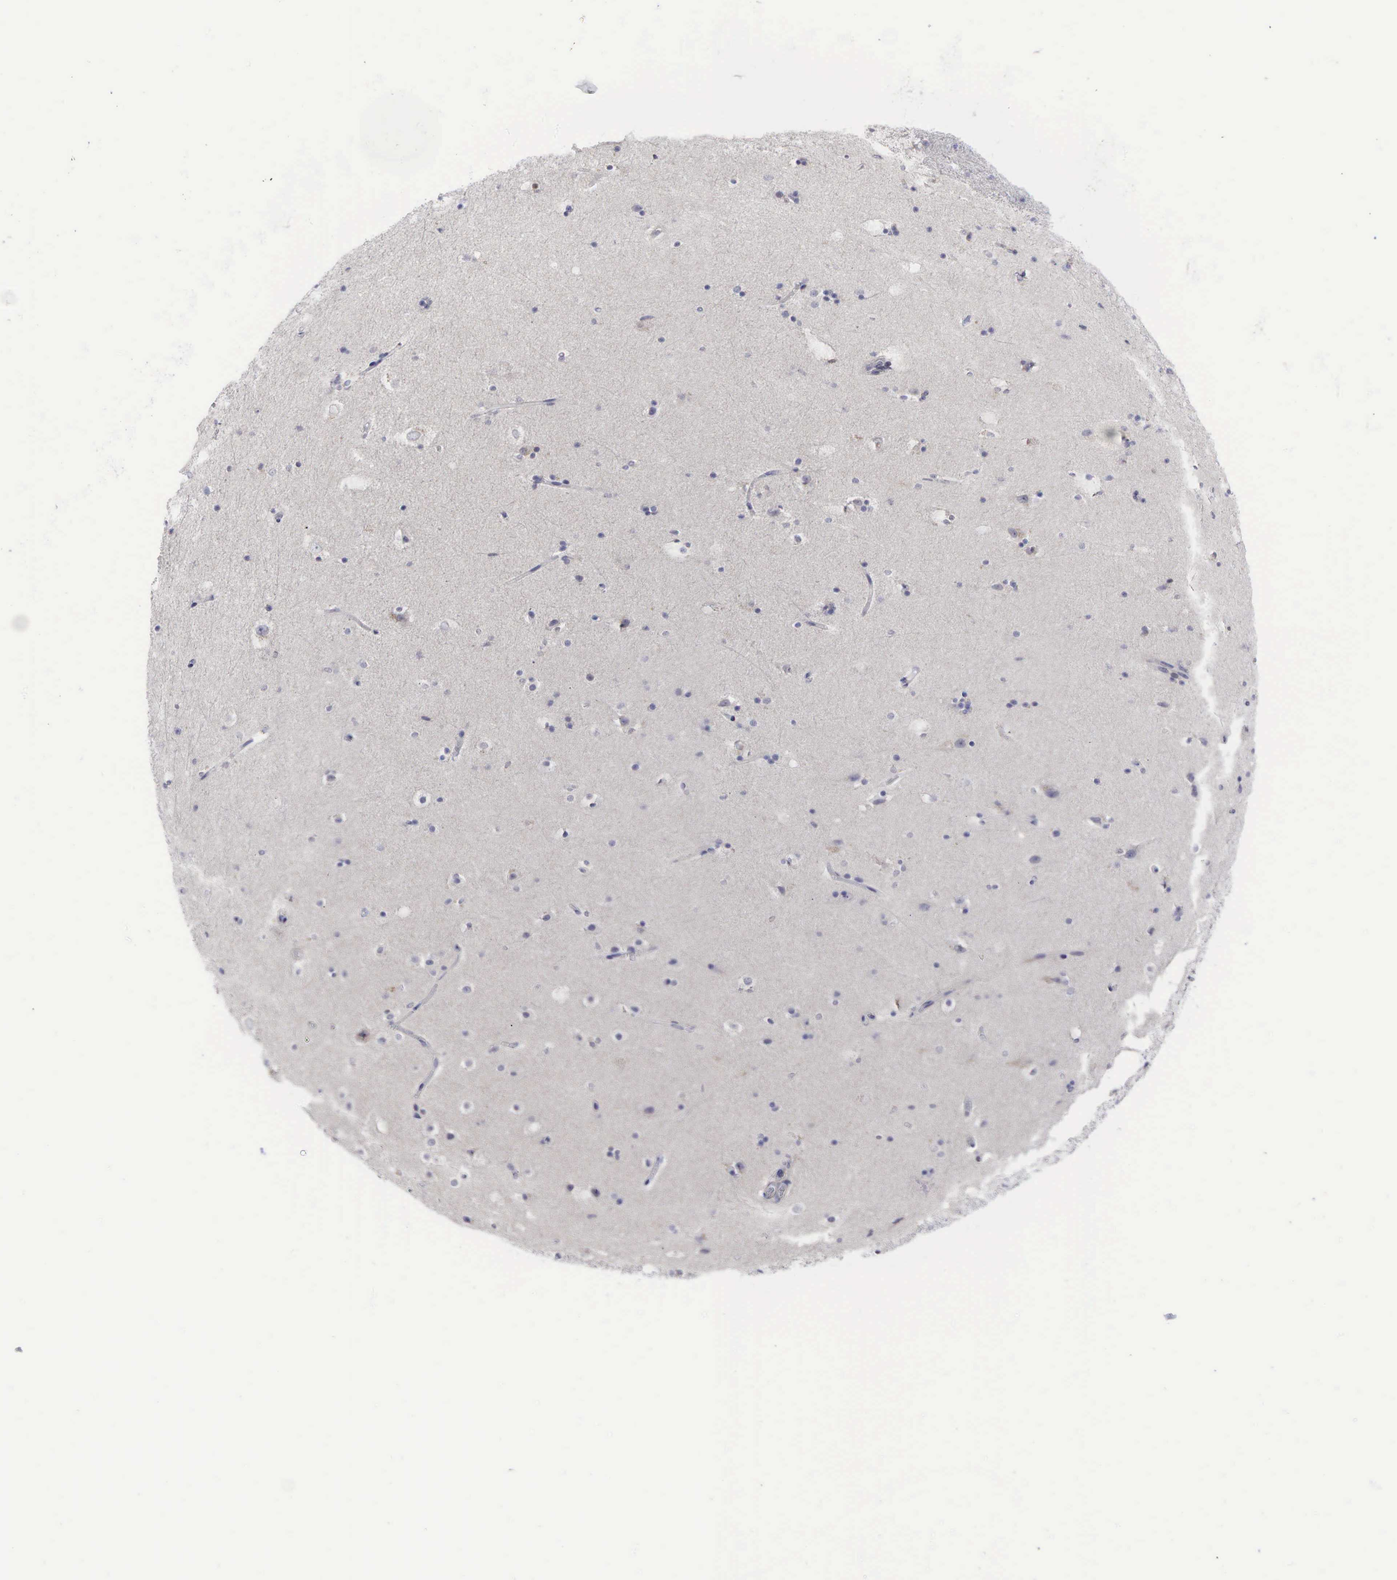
{"staining": {"intensity": "negative", "quantity": "none", "location": "none"}, "tissue": "cerebral cortex", "cell_type": "Endothelial cells", "image_type": "normal", "snomed": [{"axis": "morphology", "description": "Normal tissue, NOS"}, {"axis": "topography", "description": "Cerebral cortex"}, {"axis": "topography", "description": "Hippocampus"}], "caption": "There is no significant expression in endothelial cells of cerebral cortex.", "gene": "CCND1", "patient": {"sex": "female", "age": 19}}